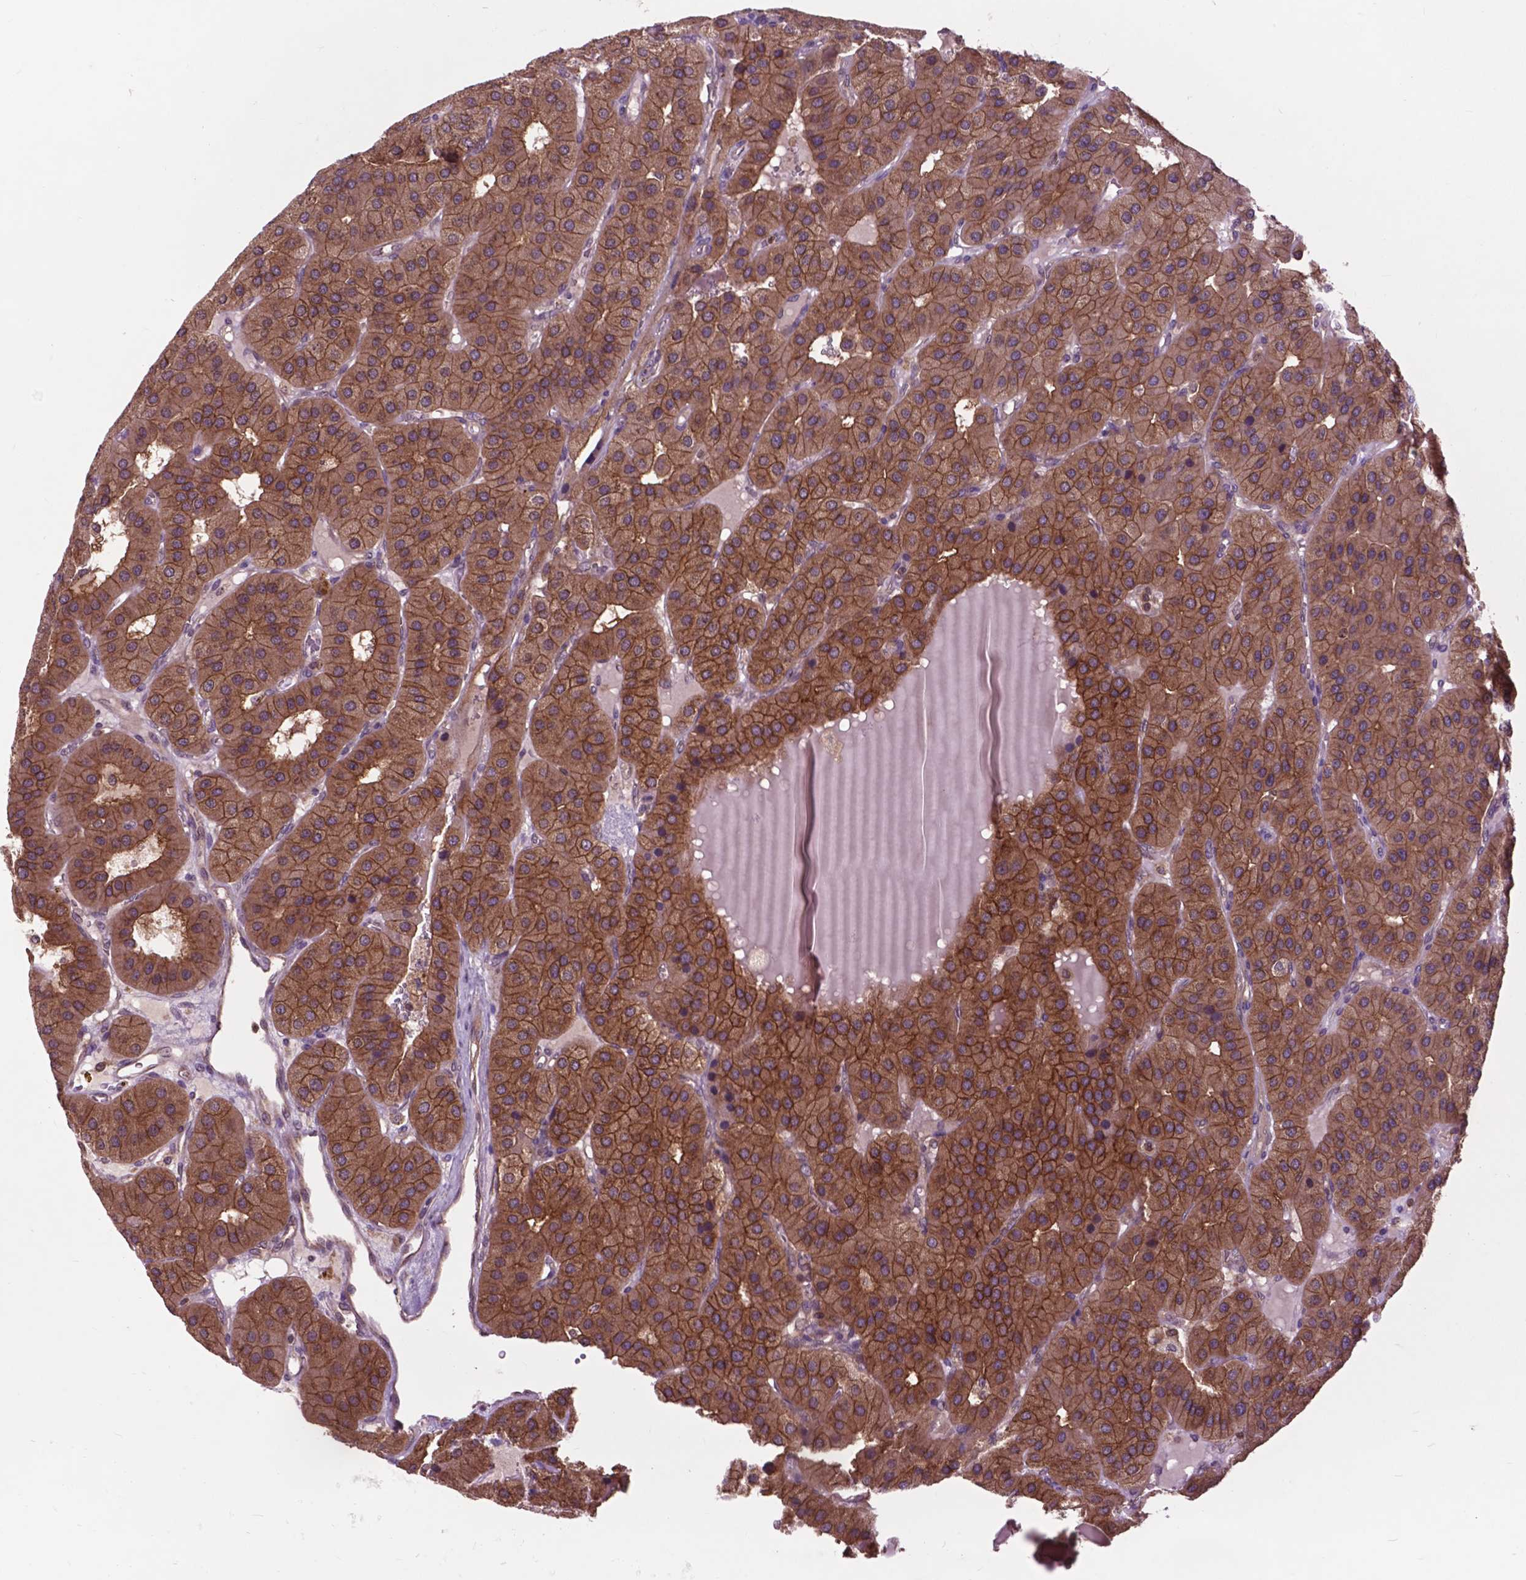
{"staining": {"intensity": "strong", "quantity": ">75%", "location": "cytoplasmic/membranous"}, "tissue": "parathyroid gland", "cell_type": "Glandular cells", "image_type": "normal", "snomed": [{"axis": "morphology", "description": "Normal tissue, NOS"}, {"axis": "morphology", "description": "Adenoma, NOS"}, {"axis": "topography", "description": "Parathyroid gland"}], "caption": "Protein expression analysis of benign parathyroid gland displays strong cytoplasmic/membranous staining in approximately >75% of glandular cells. The staining was performed using DAB (3,3'-diaminobenzidine), with brown indicating positive protein expression. Nuclei are stained blue with hematoxylin.", "gene": "ARAF", "patient": {"sex": "female", "age": 86}}